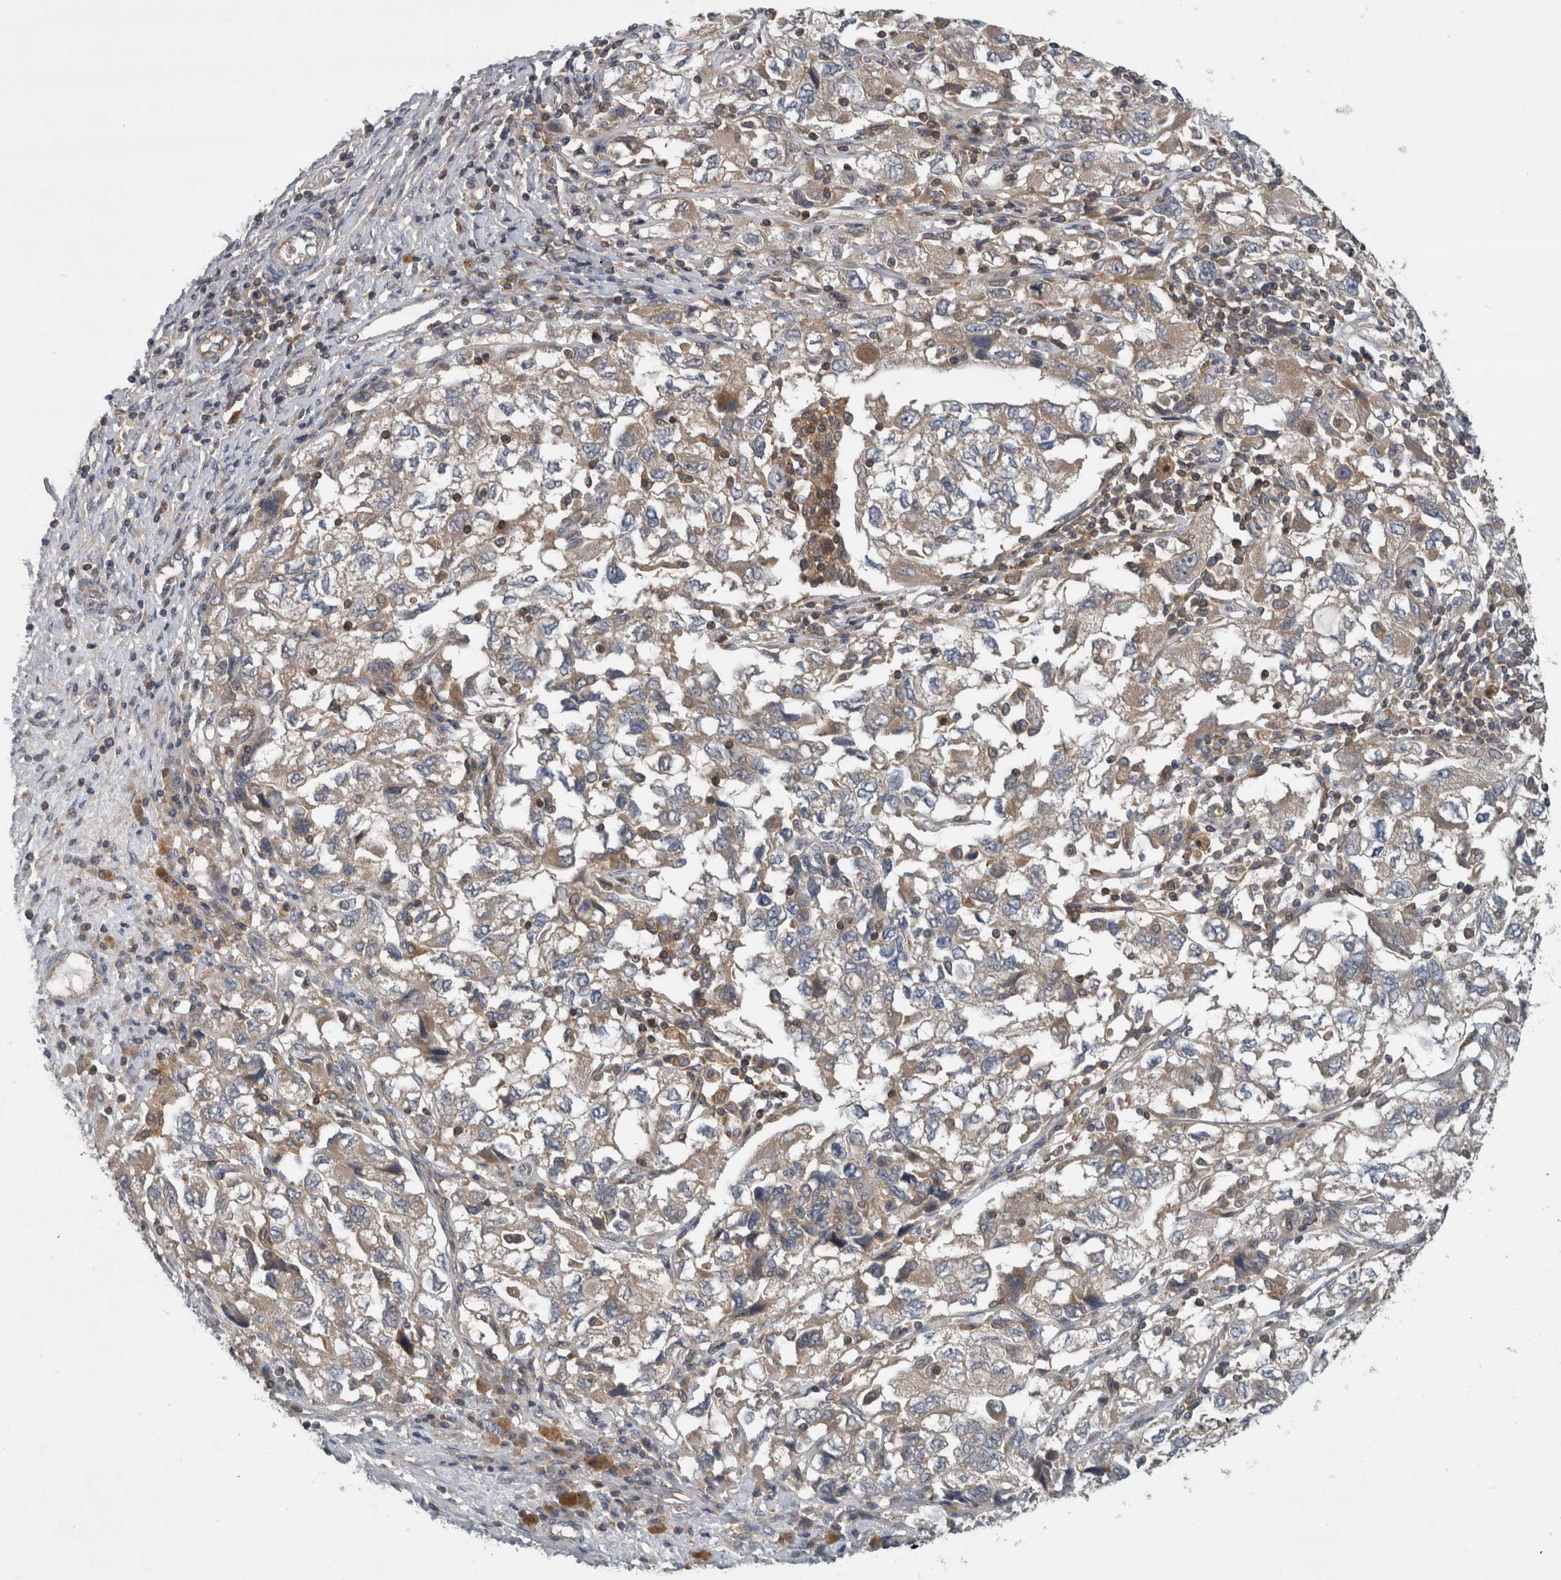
{"staining": {"intensity": "weak", "quantity": "<25%", "location": "cytoplasmic/membranous"}, "tissue": "ovarian cancer", "cell_type": "Tumor cells", "image_type": "cancer", "snomed": [{"axis": "morphology", "description": "Carcinoma, NOS"}, {"axis": "morphology", "description": "Cystadenocarcinoma, serous, NOS"}, {"axis": "topography", "description": "Ovary"}], "caption": "Tumor cells are negative for protein expression in human carcinoma (ovarian).", "gene": "SCARA5", "patient": {"sex": "female", "age": 69}}